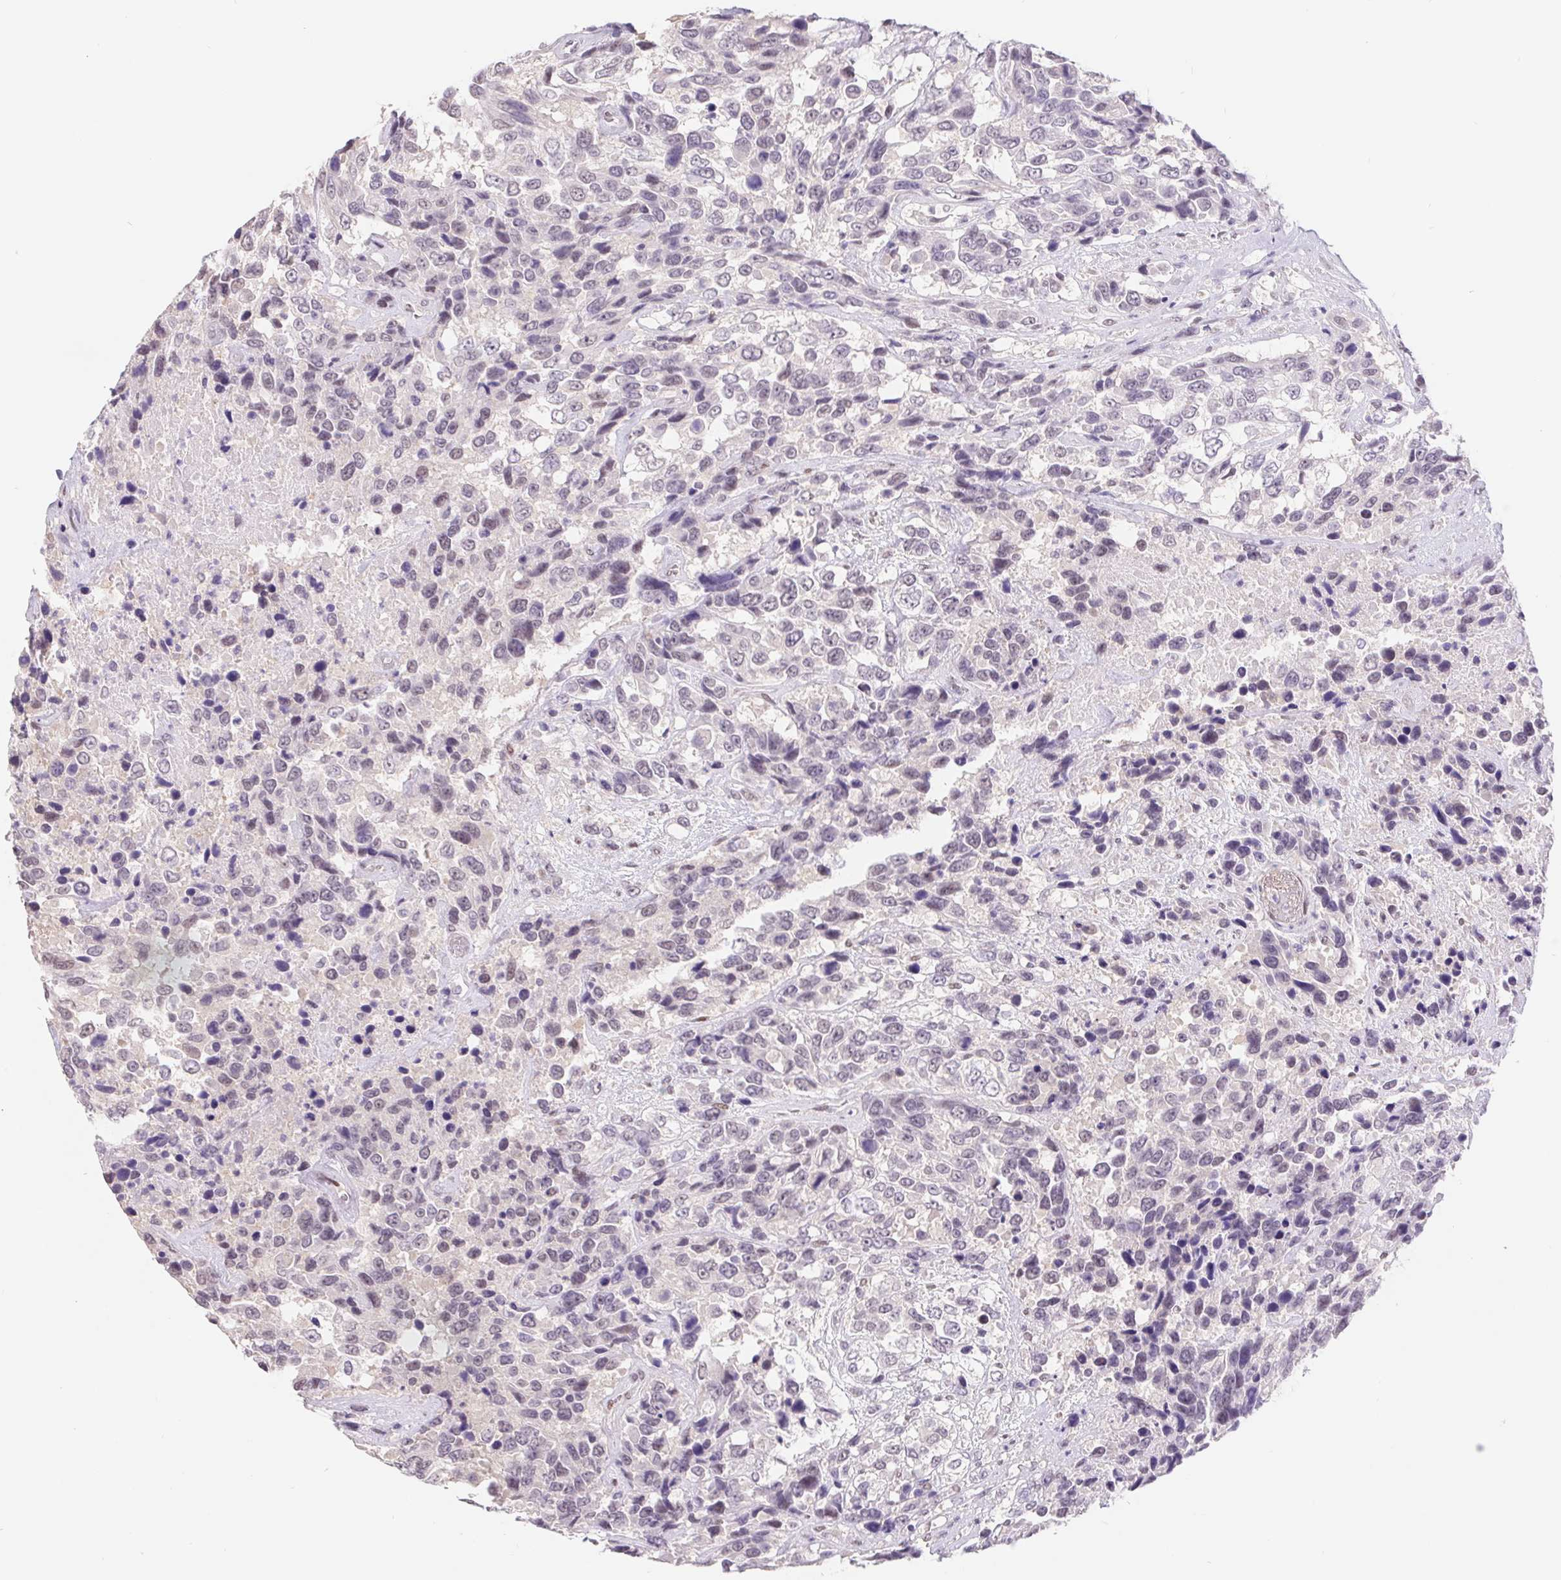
{"staining": {"intensity": "weak", "quantity": "<25%", "location": "nuclear"}, "tissue": "urothelial cancer", "cell_type": "Tumor cells", "image_type": "cancer", "snomed": [{"axis": "morphology", "description": "Urothelial carcinoma, High grade"}, {"axis": "topography", "description": "Urinary bladder"}], "caption": "High-grade urothelial carcinoma stained for a protein using immunohistochemistry (IHC) exhibits no expression tumor cells.", "gene": "CAND1", "patient": {"sex": "female", "age": 70}}